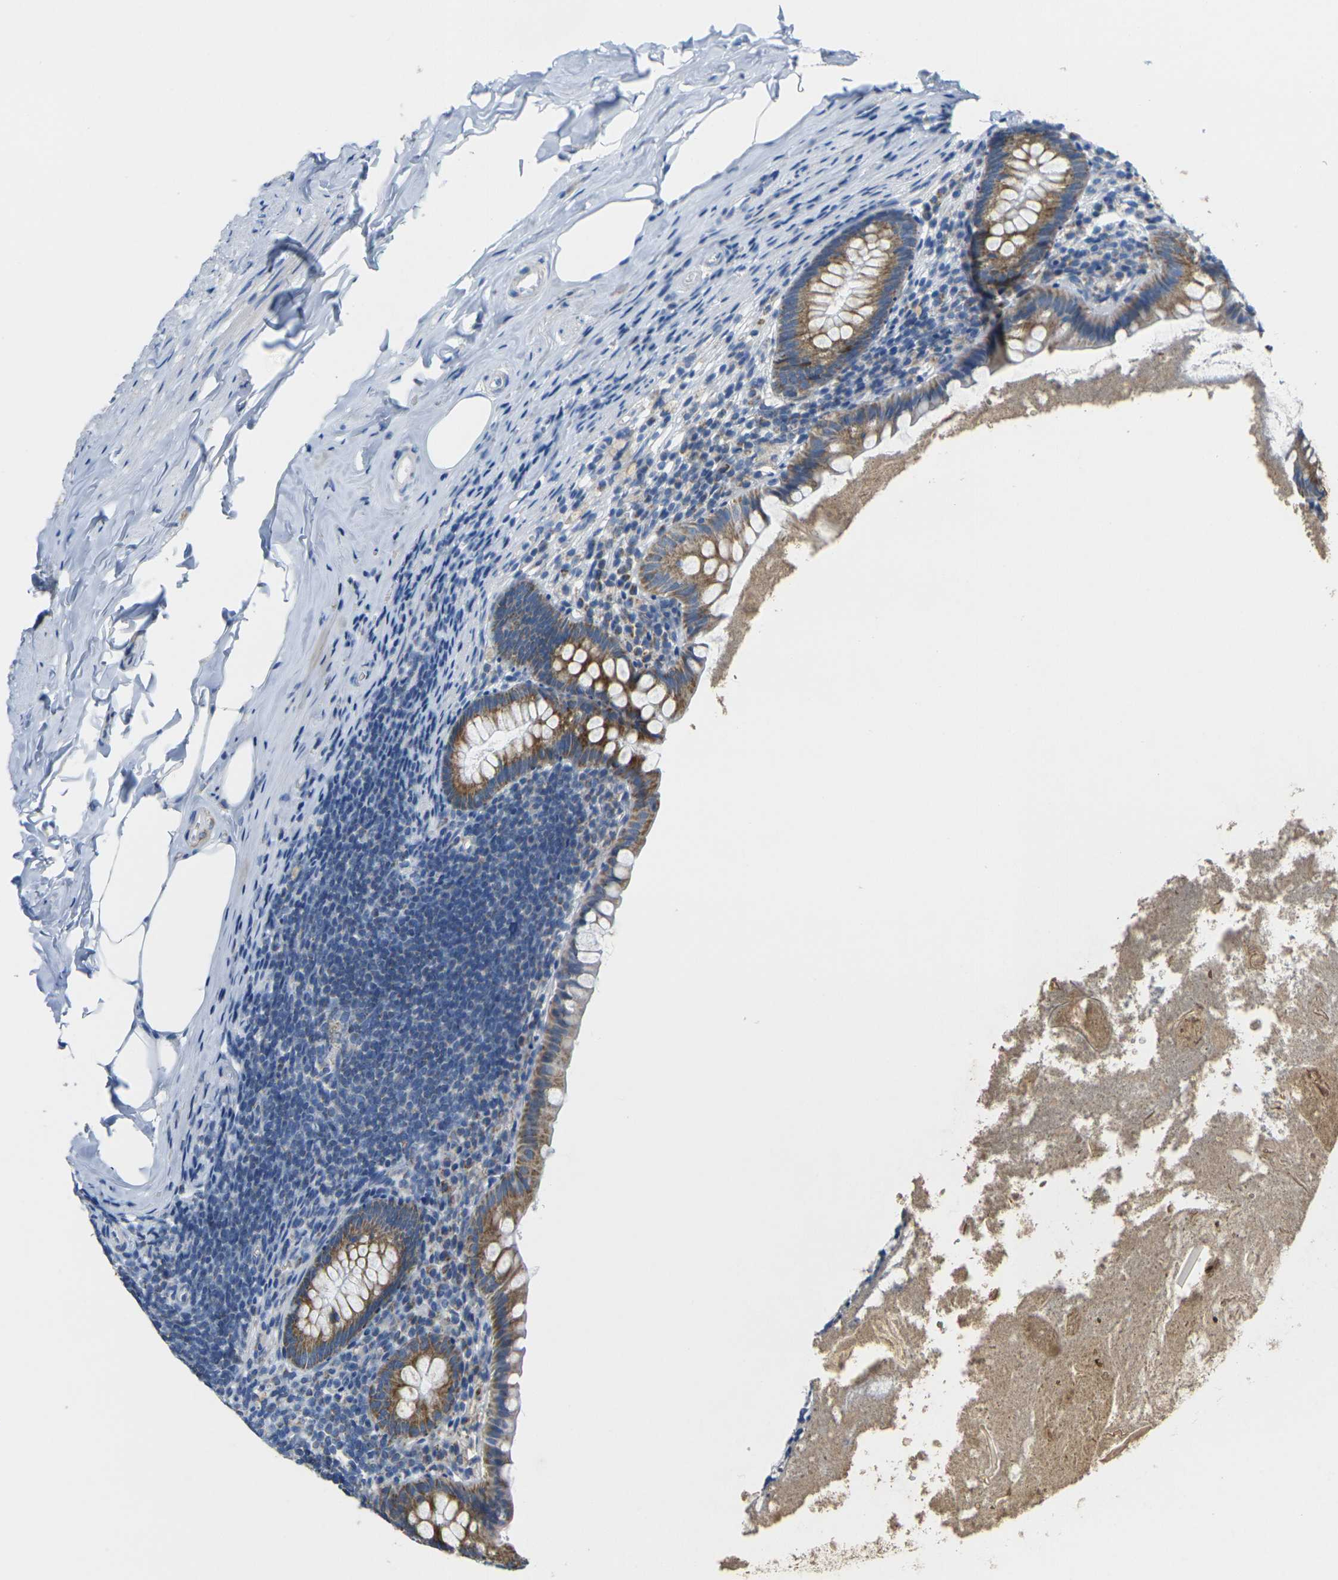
{"staining": {"intensity": "moderate", "quantity": ">75%", "location": "cytoplasmic/membranous"}, "tissue": "appendix", "cell_type": "Glandular cells", "image_type": "normal", "snomed": [{"axis": "morphology", "description": "Normal tissue, NOS"}, {"axis": "topography", "description": "Appendix"}], "caption": "Immunohistochemical staining of unremarkable appendix demonstrates >75% levels of moderate cytoplasmic/membranous protein staining in about >75% of glandular cells. (DAB IHC with brightfield microscopy, high magnification).", "gene": "TMEM204", "patient": {"sex": "male", "age": 52}}